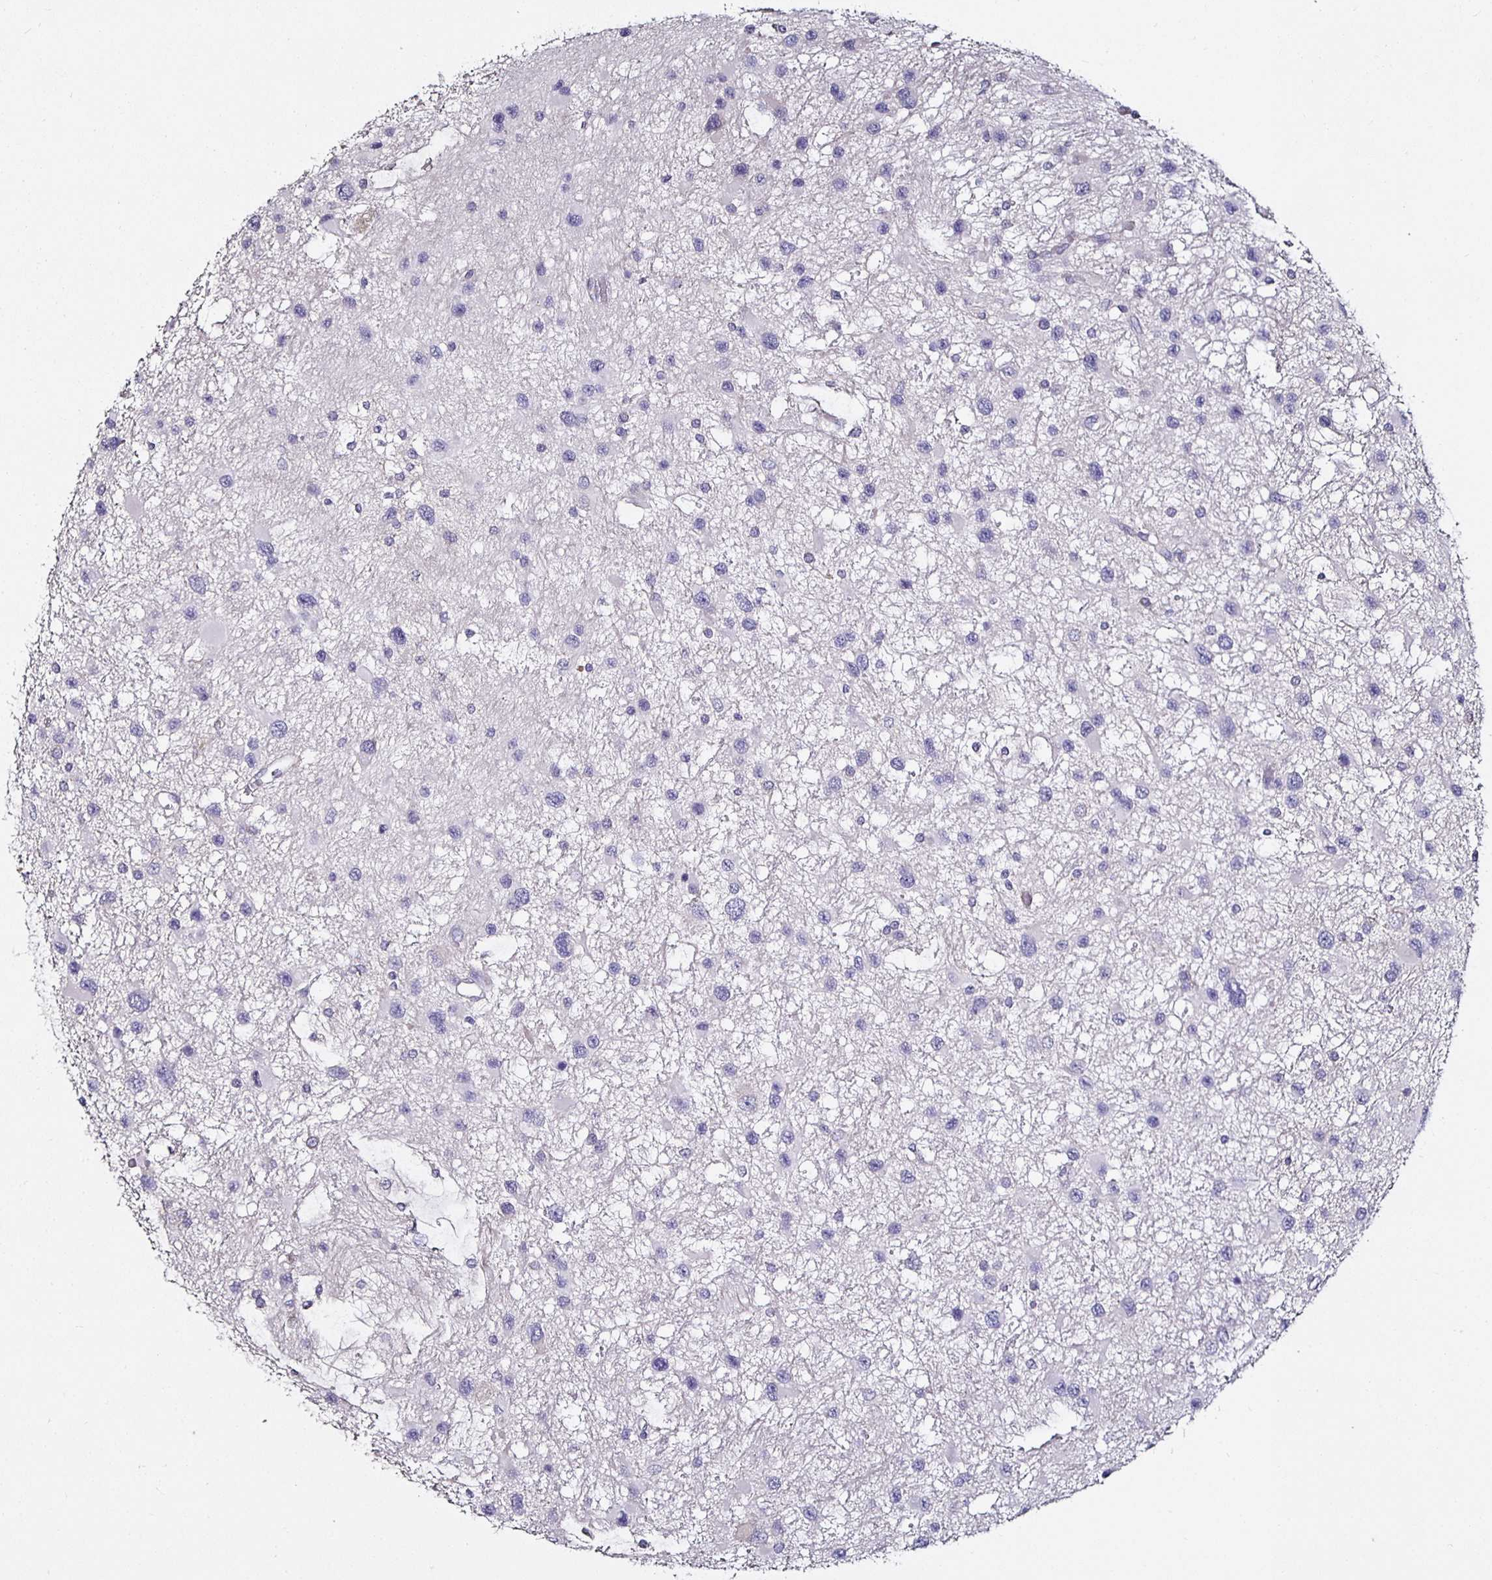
{"staining": {"intensity": "negative", "quantity": "none", "location": "none"}, "tissue": "glioma", "cell_type": "Tumor cells", "image_type": "cancer", "snomed": [{"axis": "morphology", "description": "Glioma, malignant, Low grade"}, {"axis": "topography", "description": "Brain"}], "caption": "Human glioma stained for a protein using IHC shows no expression in tumor cells.", "gene": "TLR4", "patient": {"sex": "female", "age": 32}}